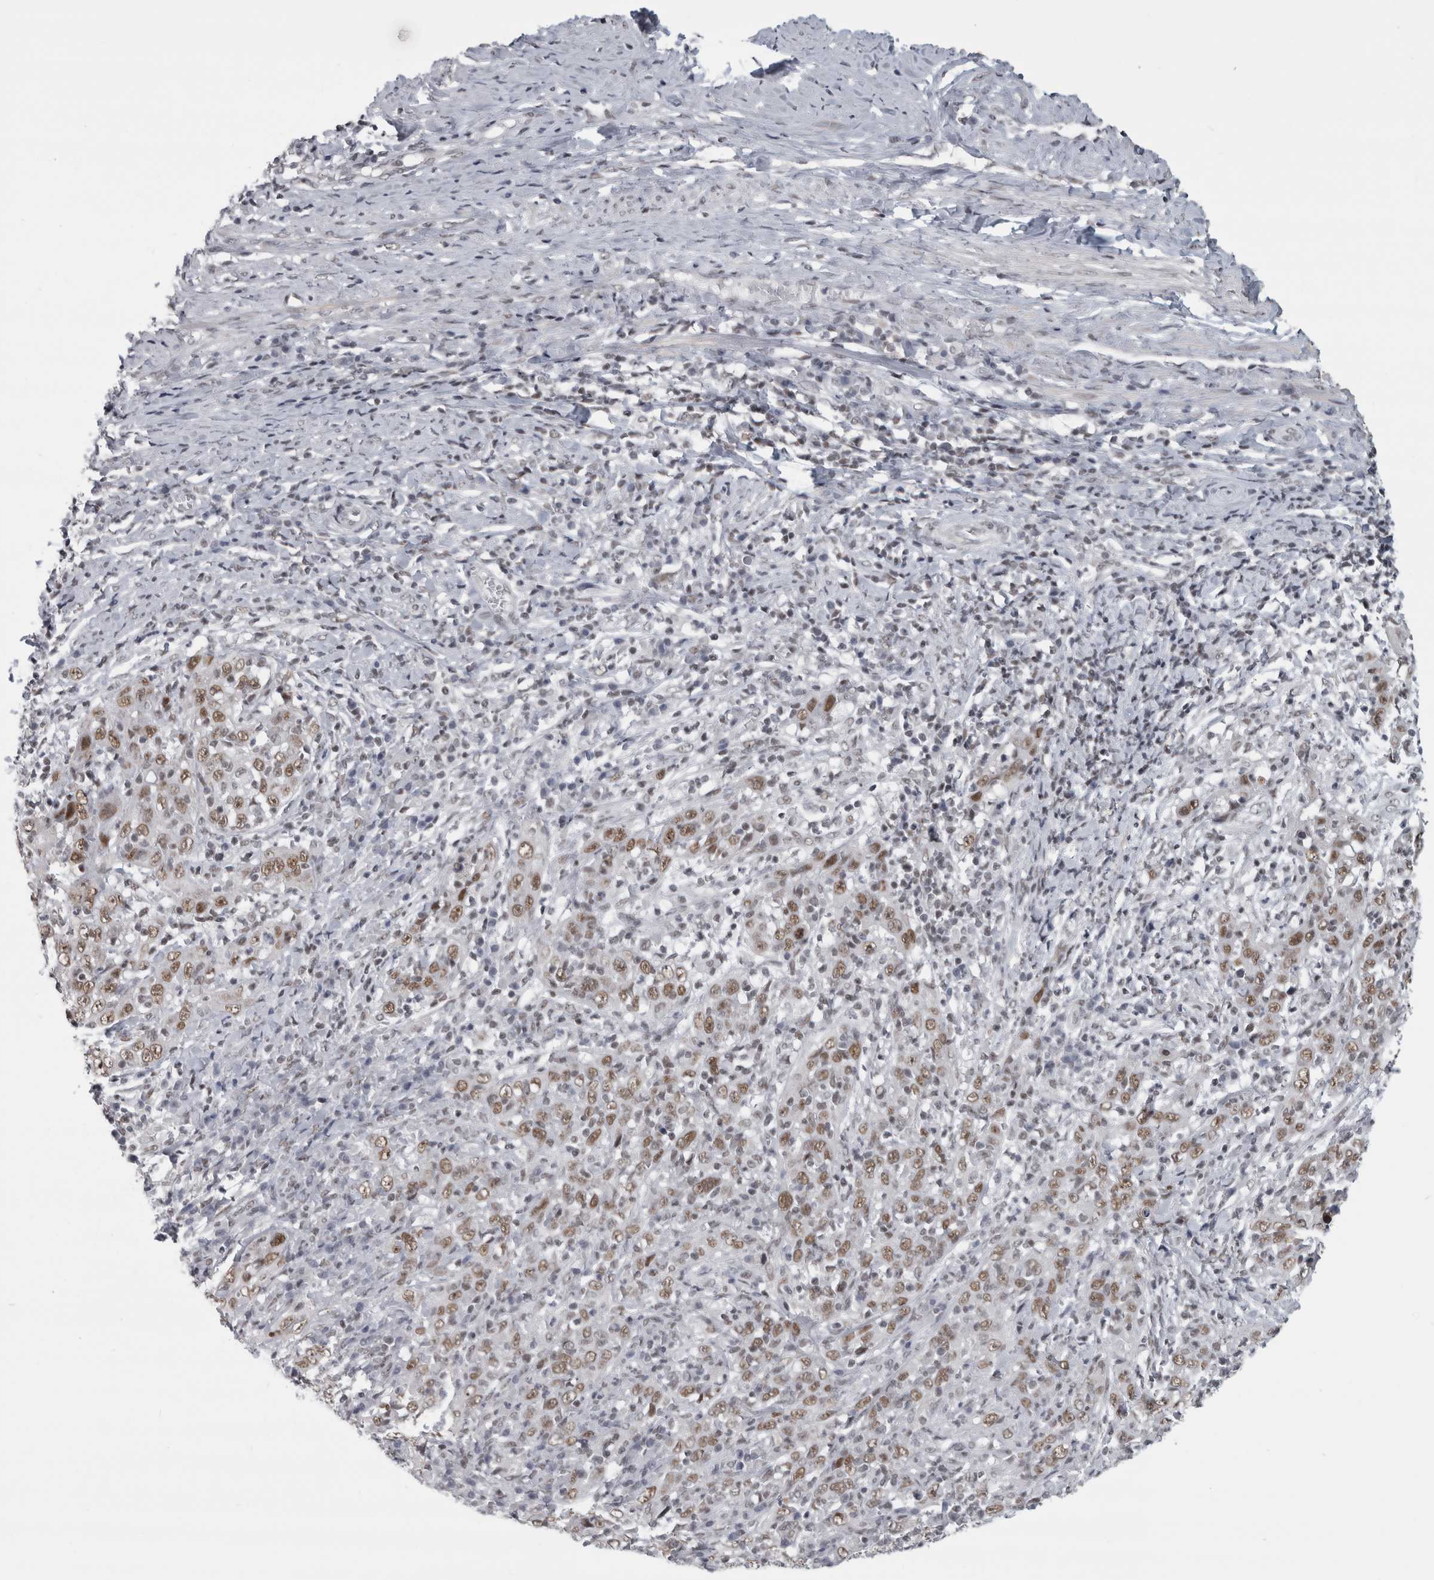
{"staining": {"intensity": "moderate", "quantity": ">75%", "location": "nuclear"}, "tissue": "cervical cancer", "cell_type": "Tumor cells", "image_type": "cancer", "snomed": [{"axis": "morphology", "description": "Squamous cell carcinoma, NOS"}, {"axis": "topography", "description": "Cervix"}], "caption": "The histopathology image displays a brown stain indicating the presence of a protein in the nuclear of tumor cells in cervical cancer (squamous cell carcinoma).", "gene": "ARID4B", "patient": {"sex": "female", "age": 46}}